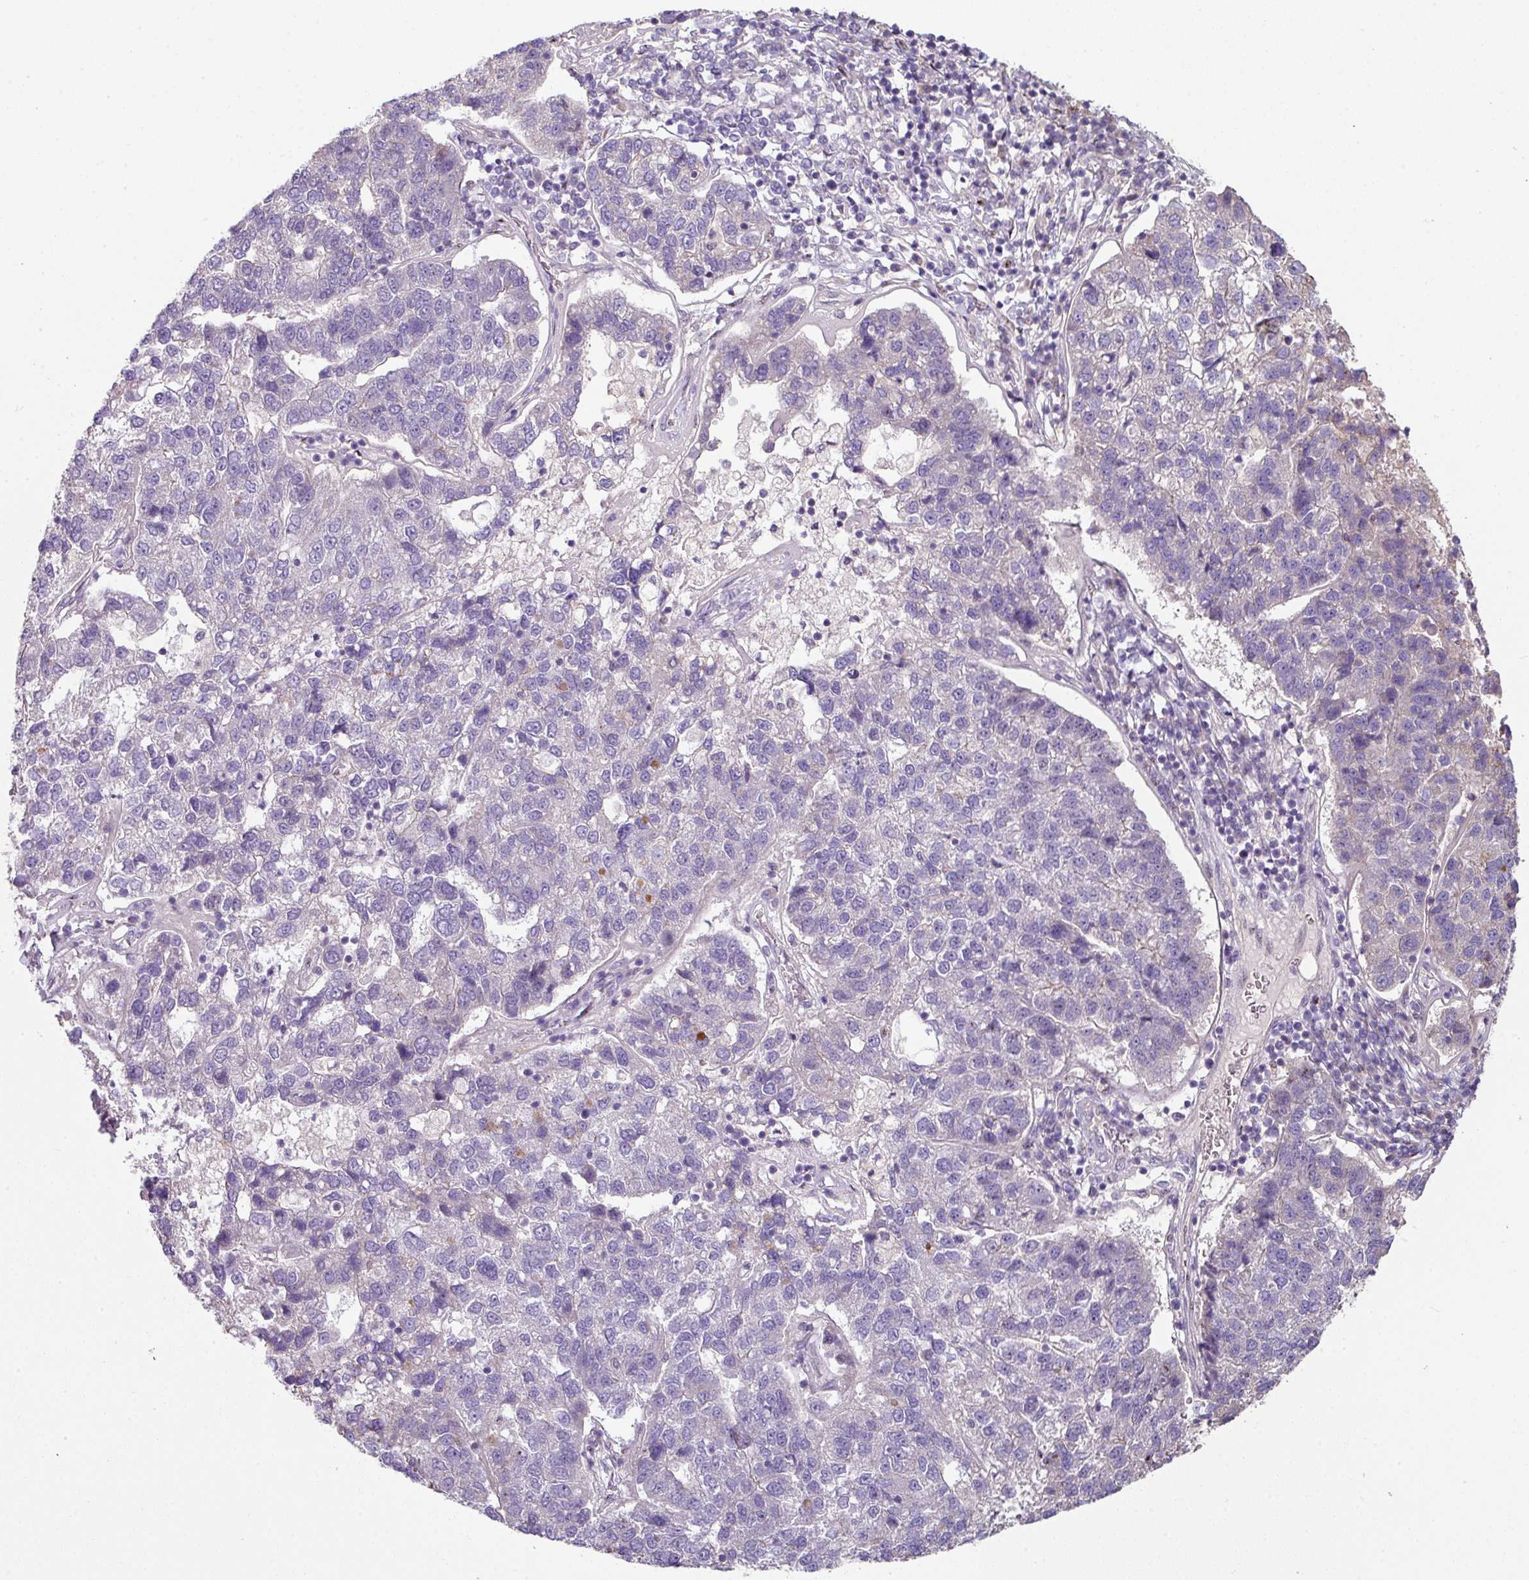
{"staining": {"intensity": "negative", "quantity": "none", "location": "none"}, "tissue": "pancreatic cancer", "cell_type": "Tumor cells", "image_type": "cancer", "snomed": [{"axis": "morphology", "description": "Adenocarcinoma, NOS"}, {"axis": "topography", "description": "Pancreas"}], "caption": "Immunohistochemistry of human pancreatic cancer (adenocarcinoma) reveals no staining in tumor cells.", "gene": "LRRC9", "patient": {"sex": "female", "age": 61}}